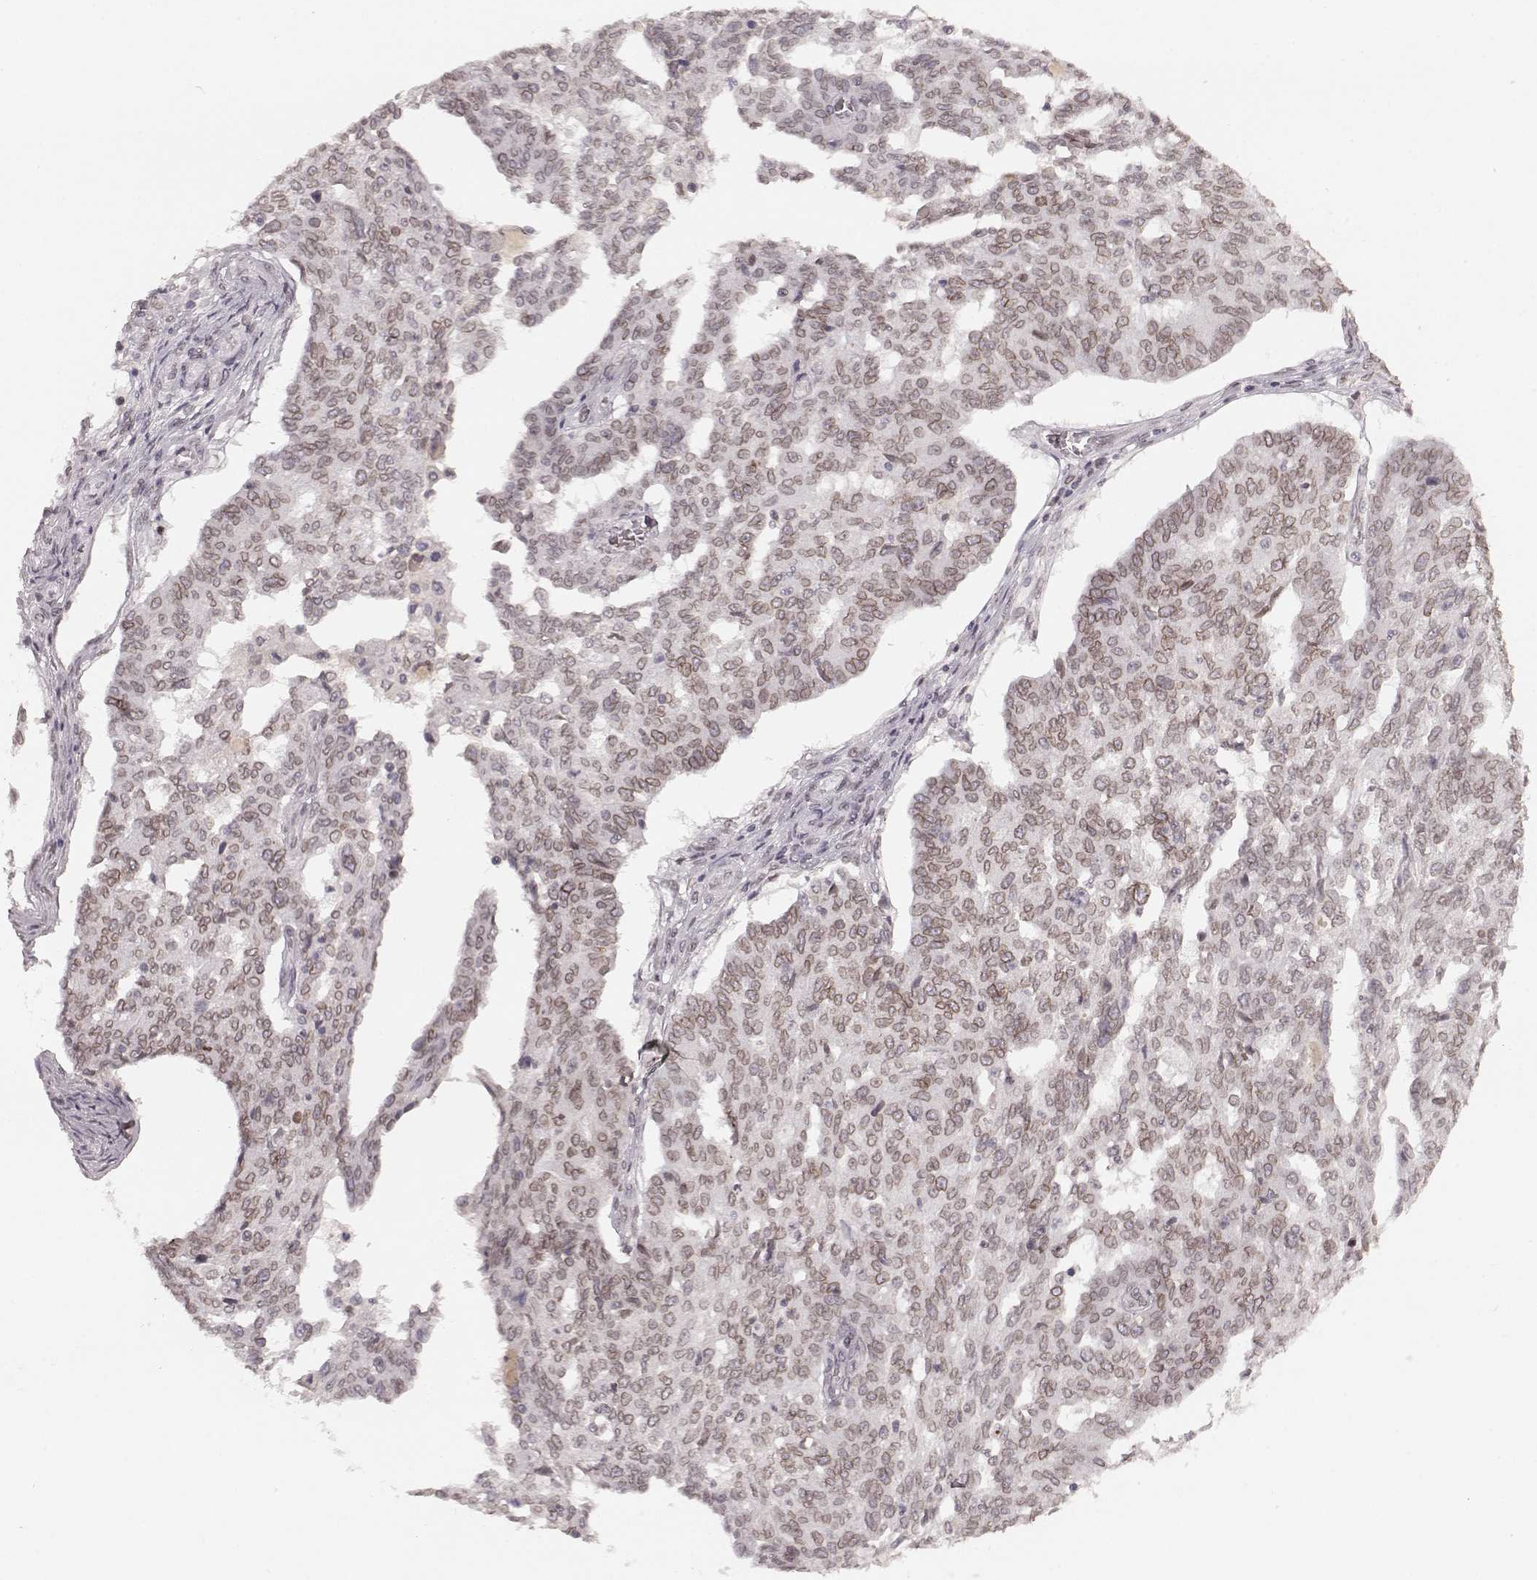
{"staining": {"intensity": "weak", "quantity": ">75%", "location": "cytoplasmic/membranous,nuclear"}, "tissue": "ovarian cancer", "cell_type": "Tumor cells", "image_type": "cancer", "snomed": [{"axis": "morphology", "description": "Cystadenocarcinoma, serous, NOS"}, {"axis": "topography", "description": "Ovary"}], "caption": "DAB (3,3'-diaminobenzidine) immunohistochemical staining of human serous cystadenocarcinoma (ovarian) displays weak cytoplasmic/membranous and nuclear protein expression in approximately >75% of tumor cells. (DAB (3,3'-diaminobenzidine) IHC, brown staining for protein, blue staining for nuclei).", "gene": "DCAF12", "patient": {"sex": "female", "age": 67}}